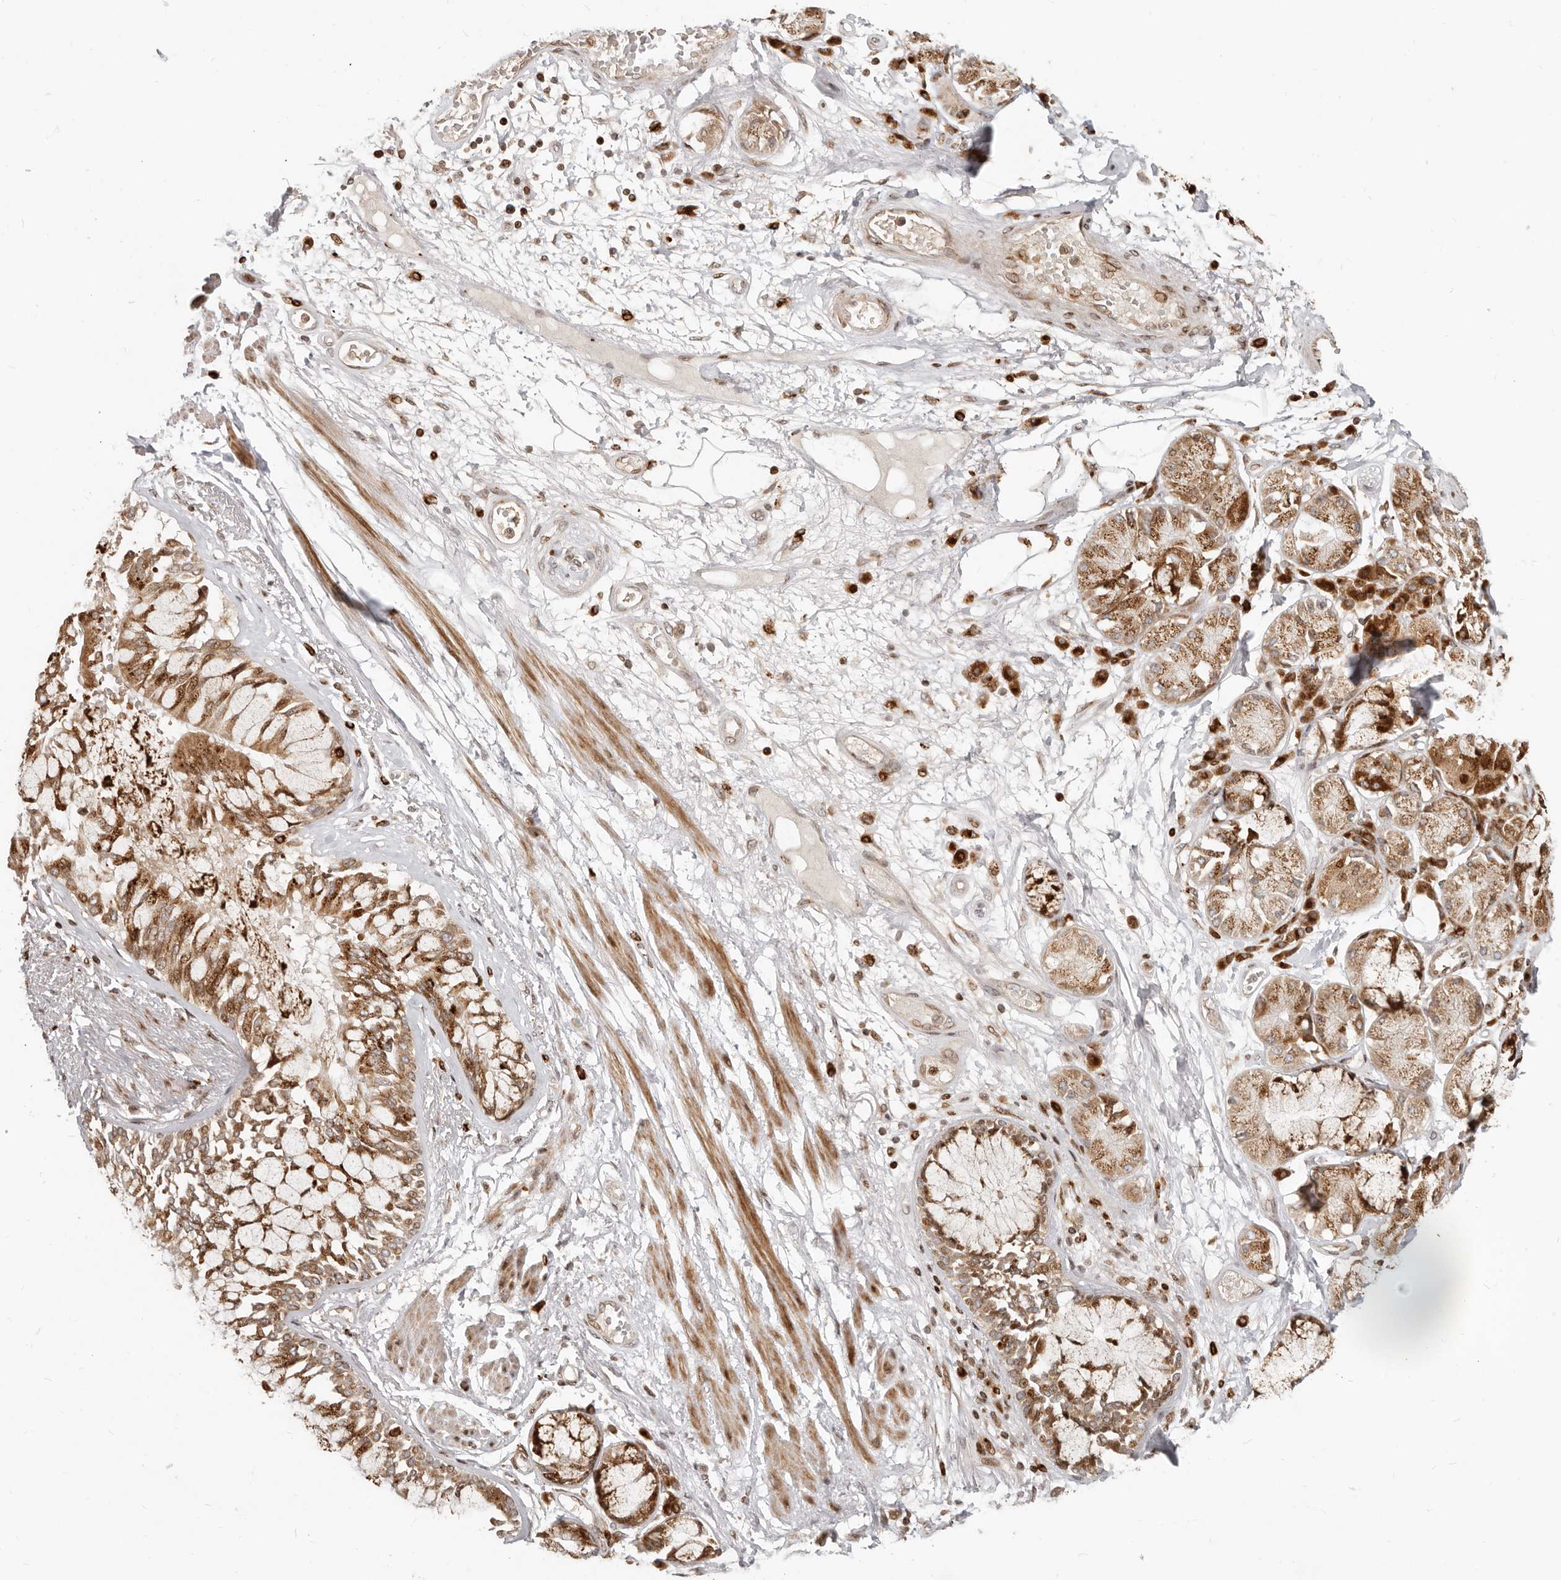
{"staining": {"intensity": "weak", "quantity": "25%-75%", "location": "cytoplasmic/membranous"}, "tissue": "adipose tissue", "cell_type": "Adipocytes", "image_type": "normal", "snomed": [{"axis": "morphology", "description": "Normal tissue, NOS"}, {"axis": "topography", "description": "Bronchus"}], "caption": "Brown immunohistochemical staining in unremarkable adipose tissue demonstrates weak cytoplasmic/membranous expression in approximately 25%-75% of adipocytes.", "gene": "TRIM4", "patient": {"sex": "male", "age": 66}}